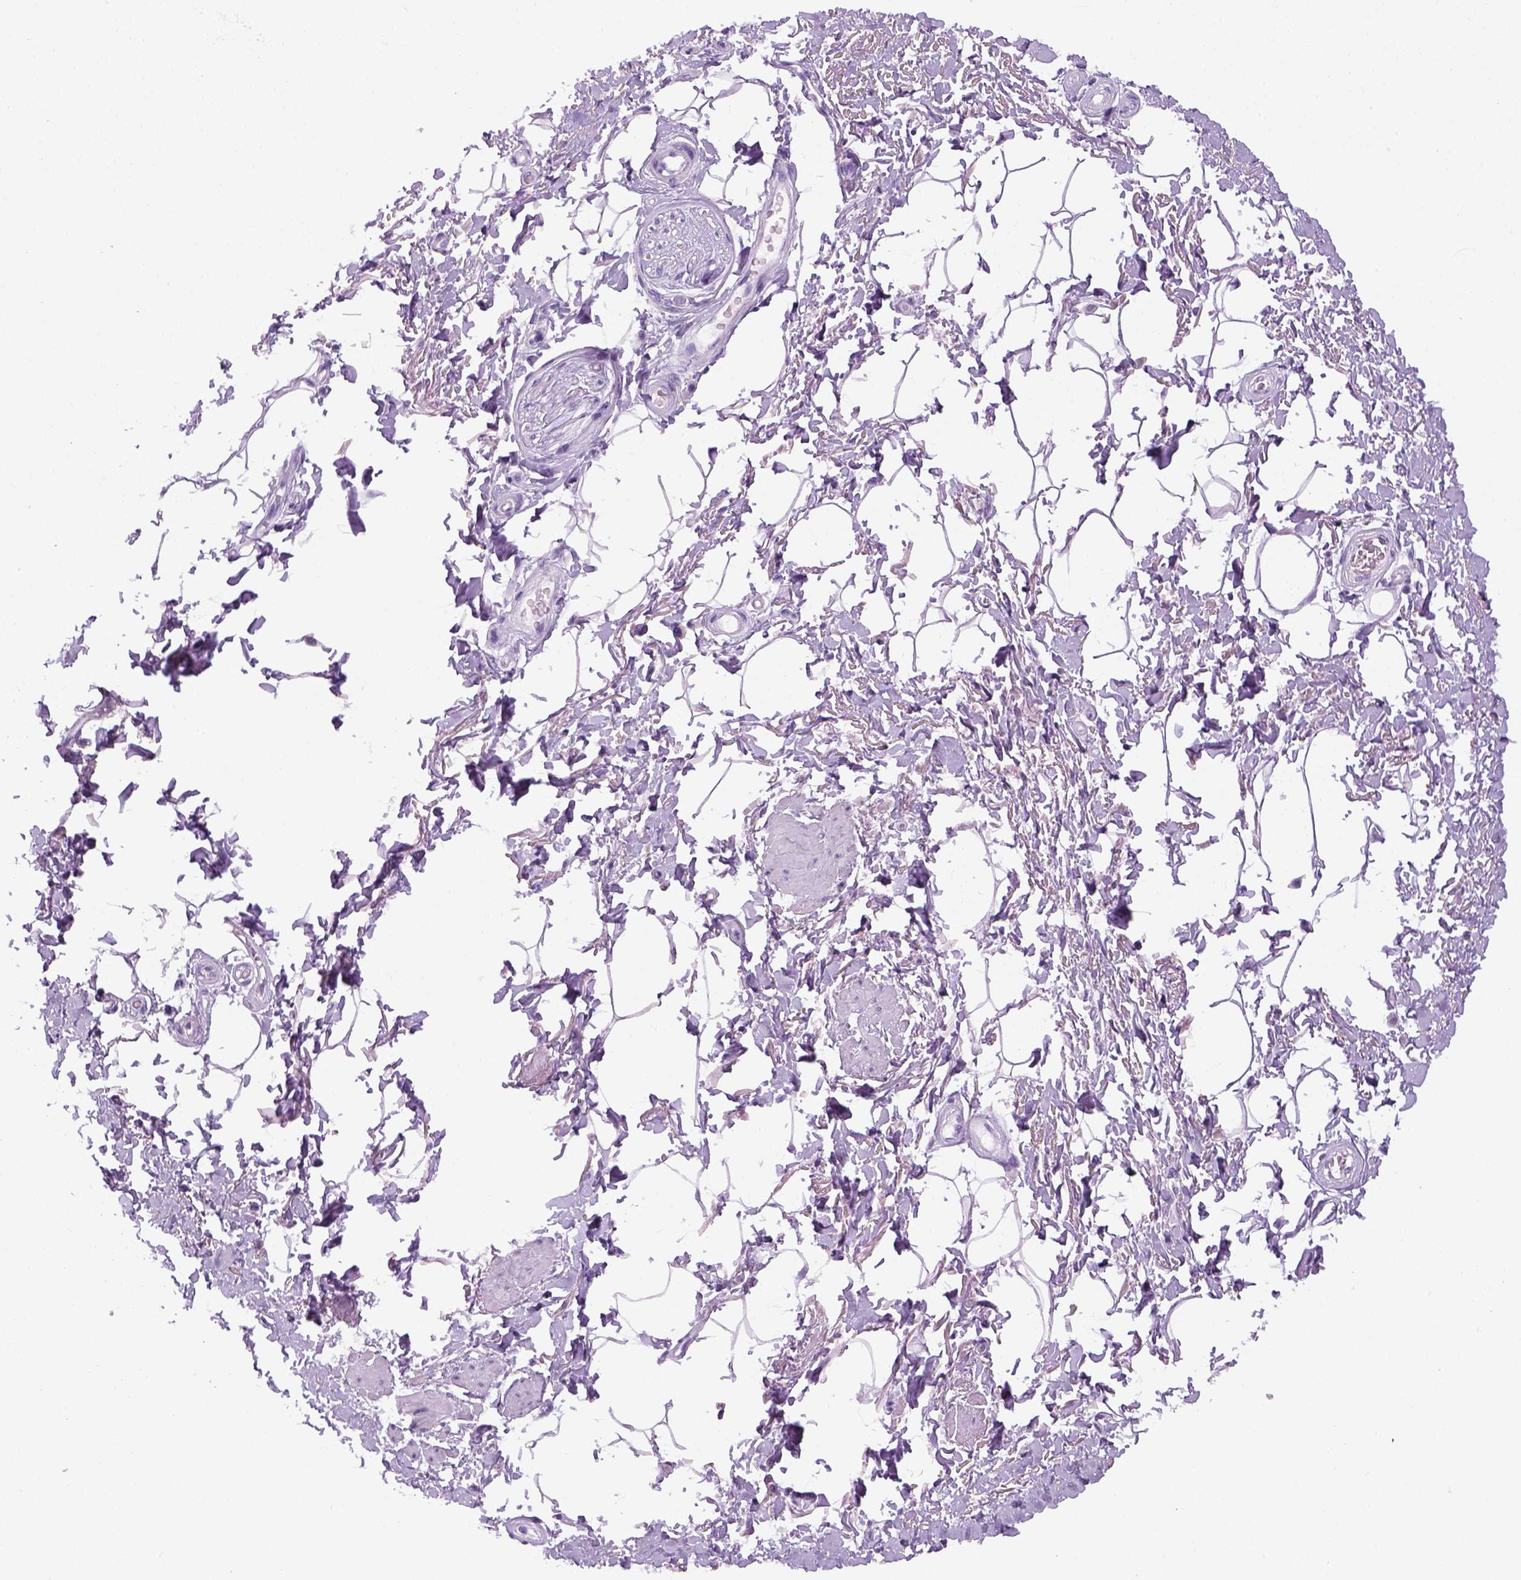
{"staining": {"intensity": "negative", "quantity": "none", "location": "none"}, "tissue": "adipose tissue", "cell_type": "Adipocytes", "image_type": "normal", "snomed": [{"axis": "morphology", "description": "Normal tissue, NOS"}, {"axis": "topography", "description": "Peripheral nerve tissue"}], "caption": "Immunohistochemistry of unremarkable human adipose tissue reveals no staining in adipocytes.", "gene": "SGCG", "patient": {"sex": "male", "age": 51}}